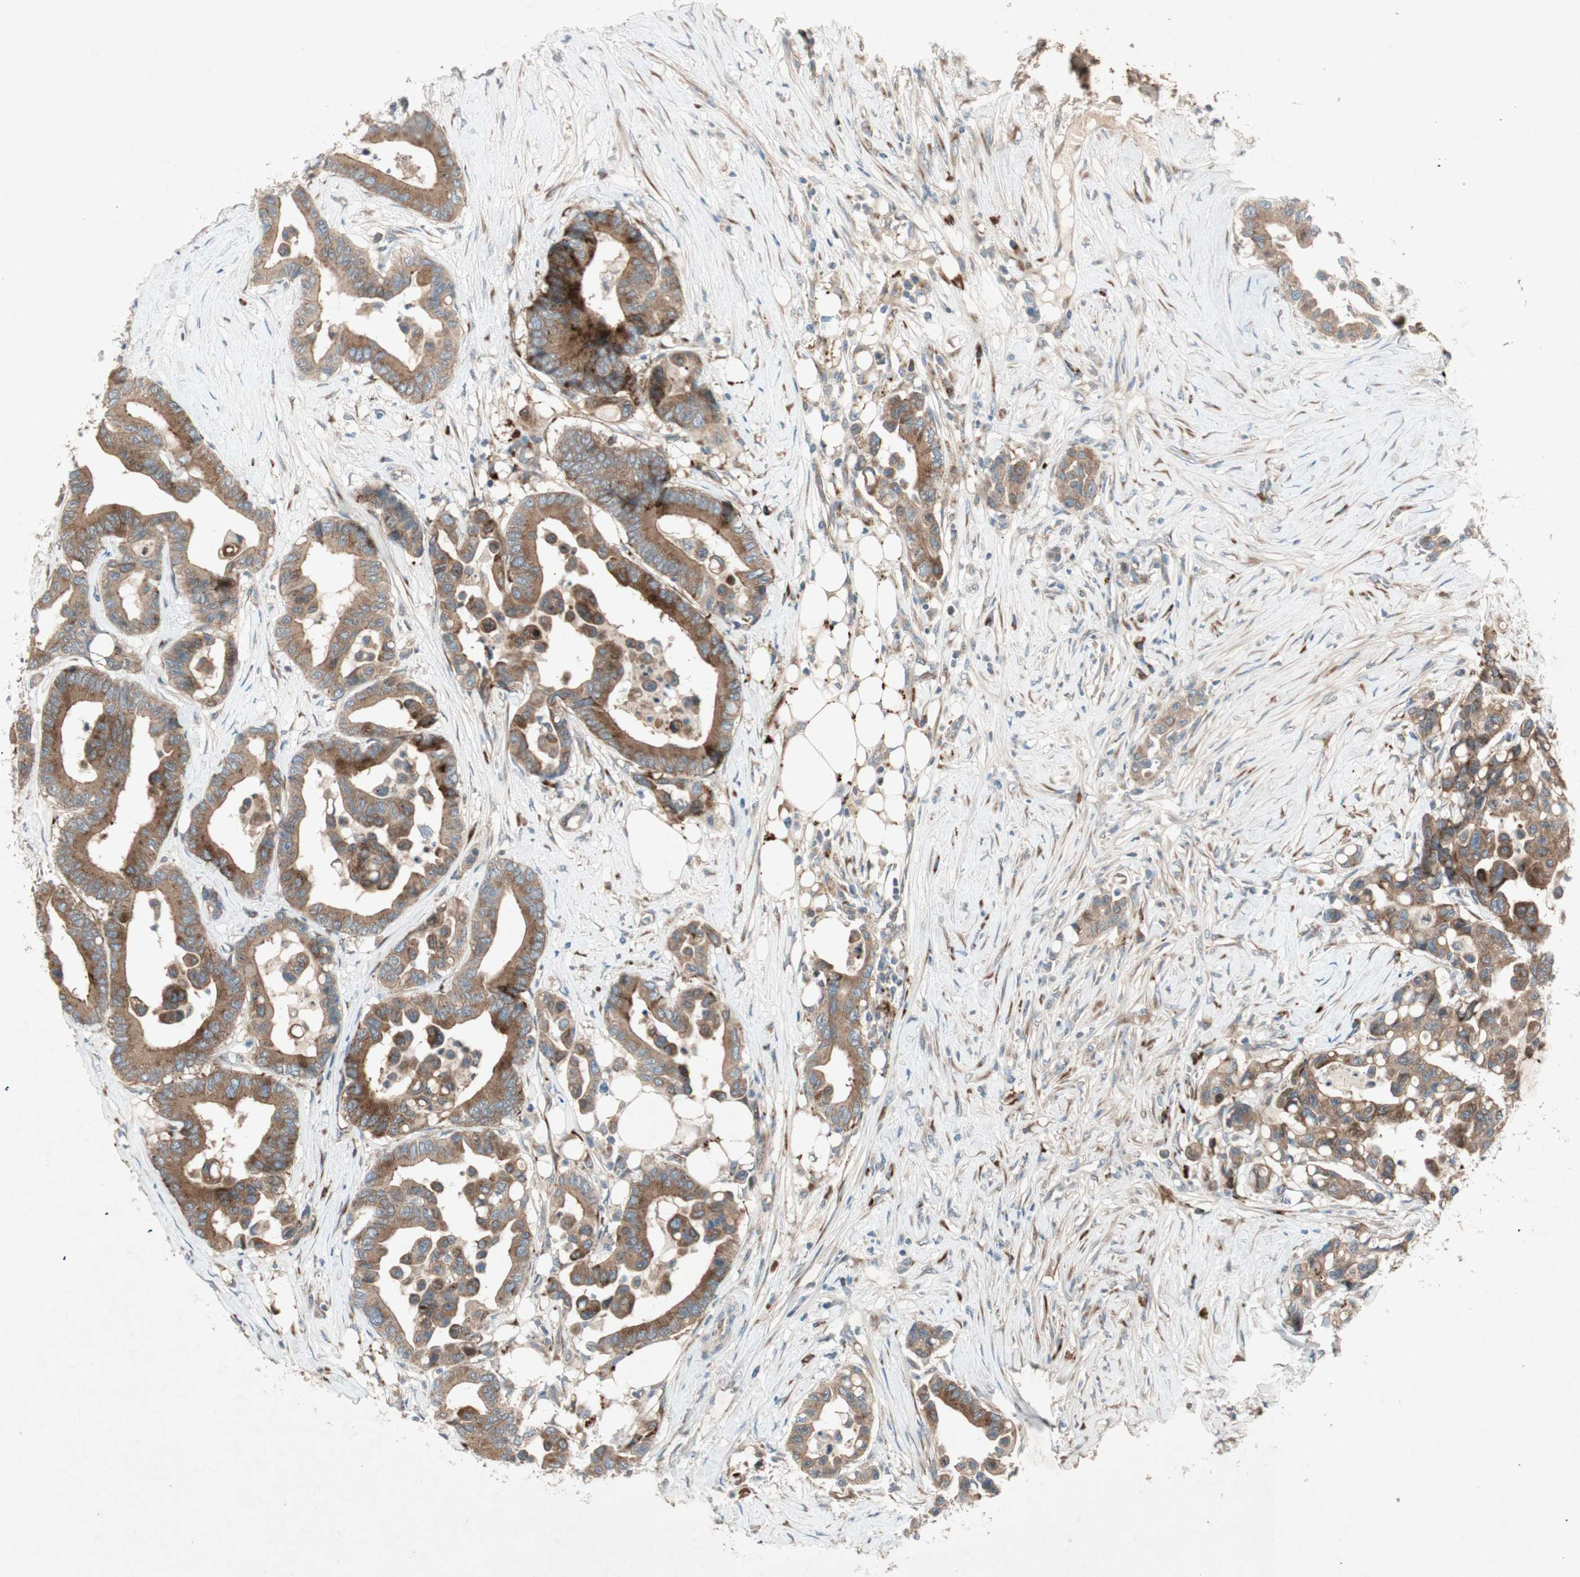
{"staining": {"intensity": "strong", "quantity": ">75%", "location": "cytoplasmic/membranous"}, "tissue": "colorectal cancer", "cell_type": "Tumor cells", "image_type": "cancer", "snomed": [{"axis": "morphology", "description": "Normal tissue, NOS"}, {"axis": "morphology", "description": "Adenocarcinoma, NOS"}, {"axis": "topography", "description": "Colon"}], "caption": "The micrograph reveals a brown stain indicating the presence of a protein in the cytoplasmic/membranous of tumor cells in adenocarcinoma (colorectal).", "gene": "APOO", "patient": {"sex": "male", "age": 82}}